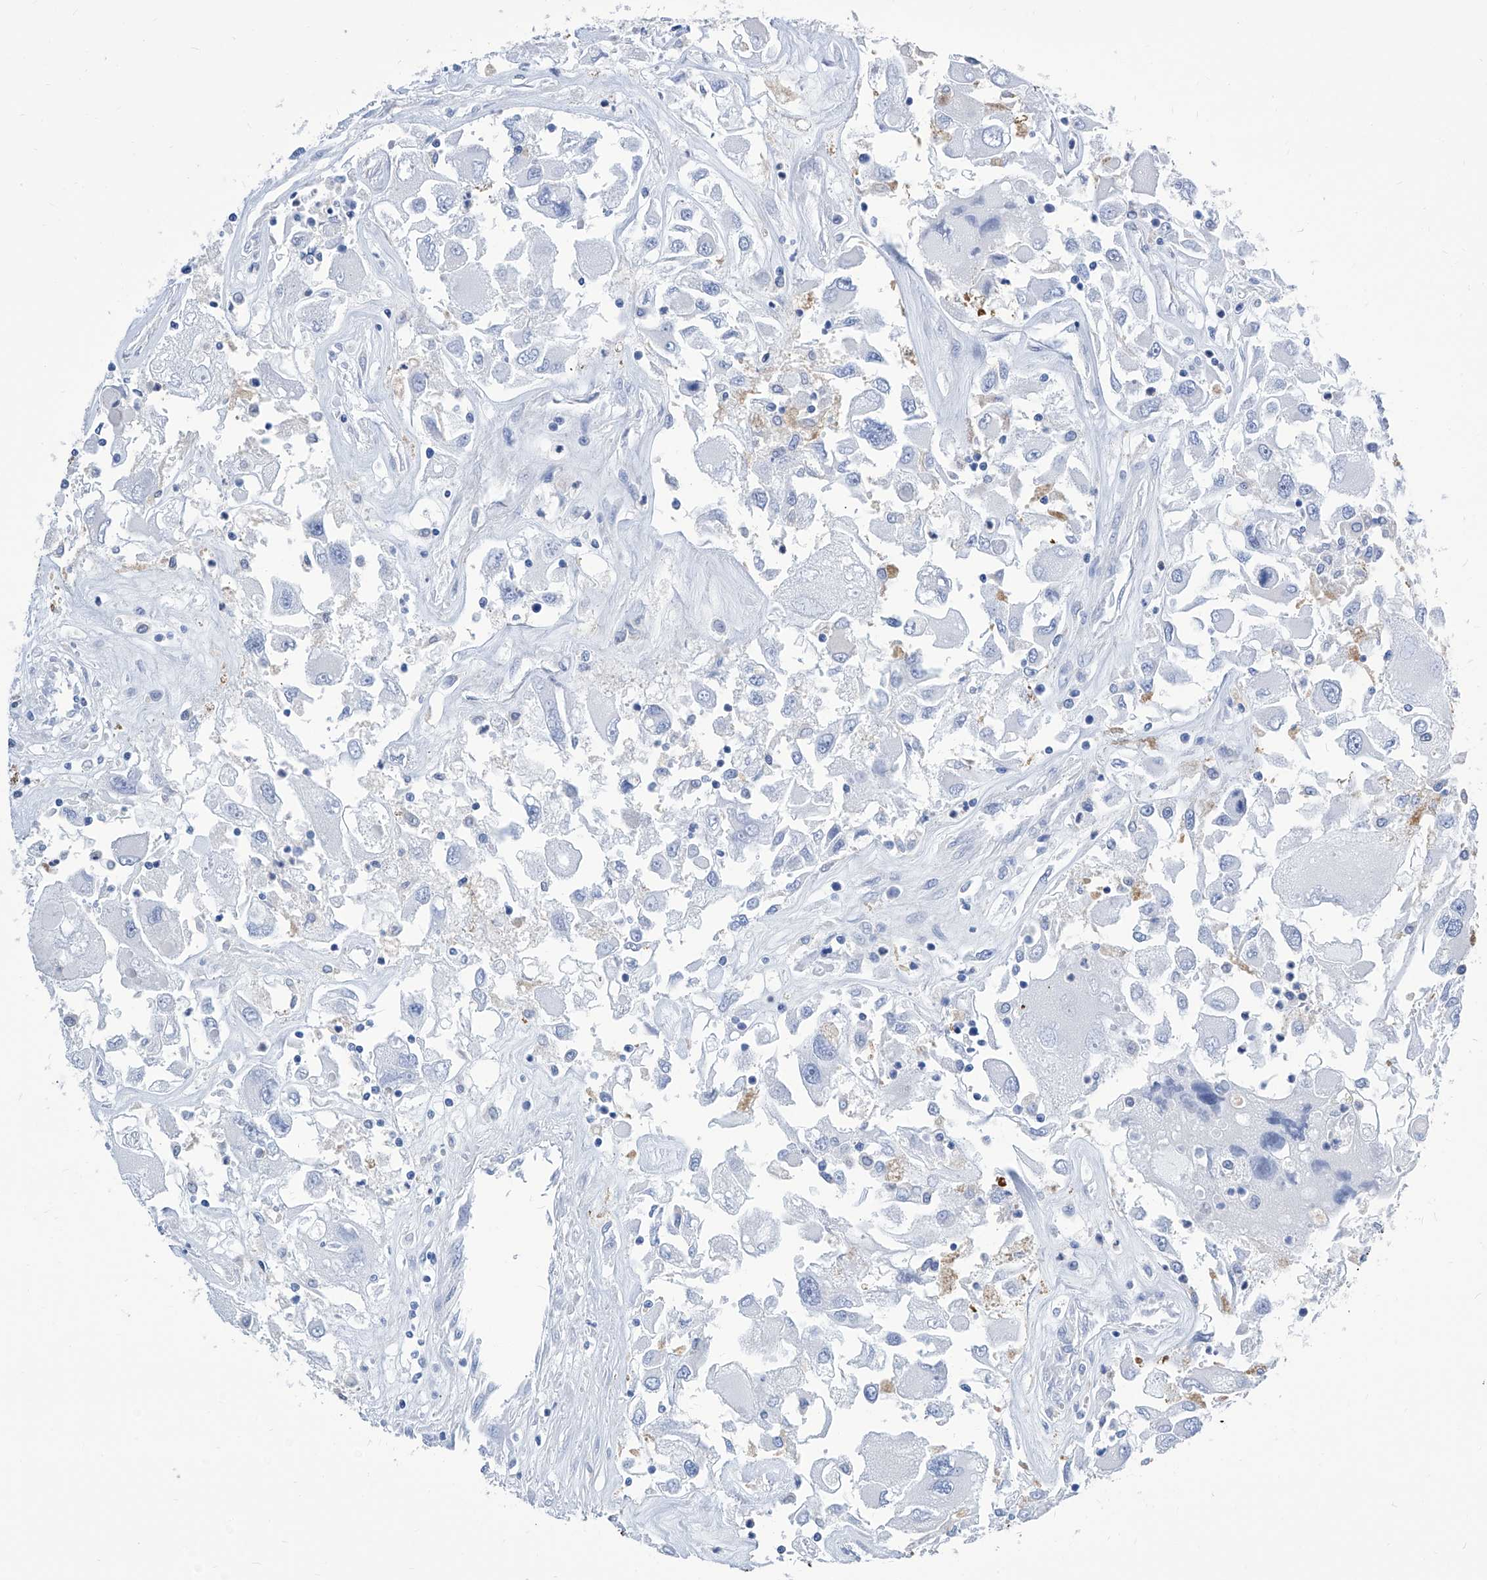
{"staining": {"intensity": "negative", "quantity": "none", "location": "none"}, "tissue": "renal cancer", "cell_type": "Tumor cells", "image_type": "cancer", "snomed": [{"axis": "morphology", "description": "Adenocarcinoma, NOS"}, {"axis": "topography", "description": "Kidney"}], "caption": "There is no significant staining in tumor cells of renal cancer.", "gene": "IMPA2", "patient": {"sex": "female", "age": 52}}